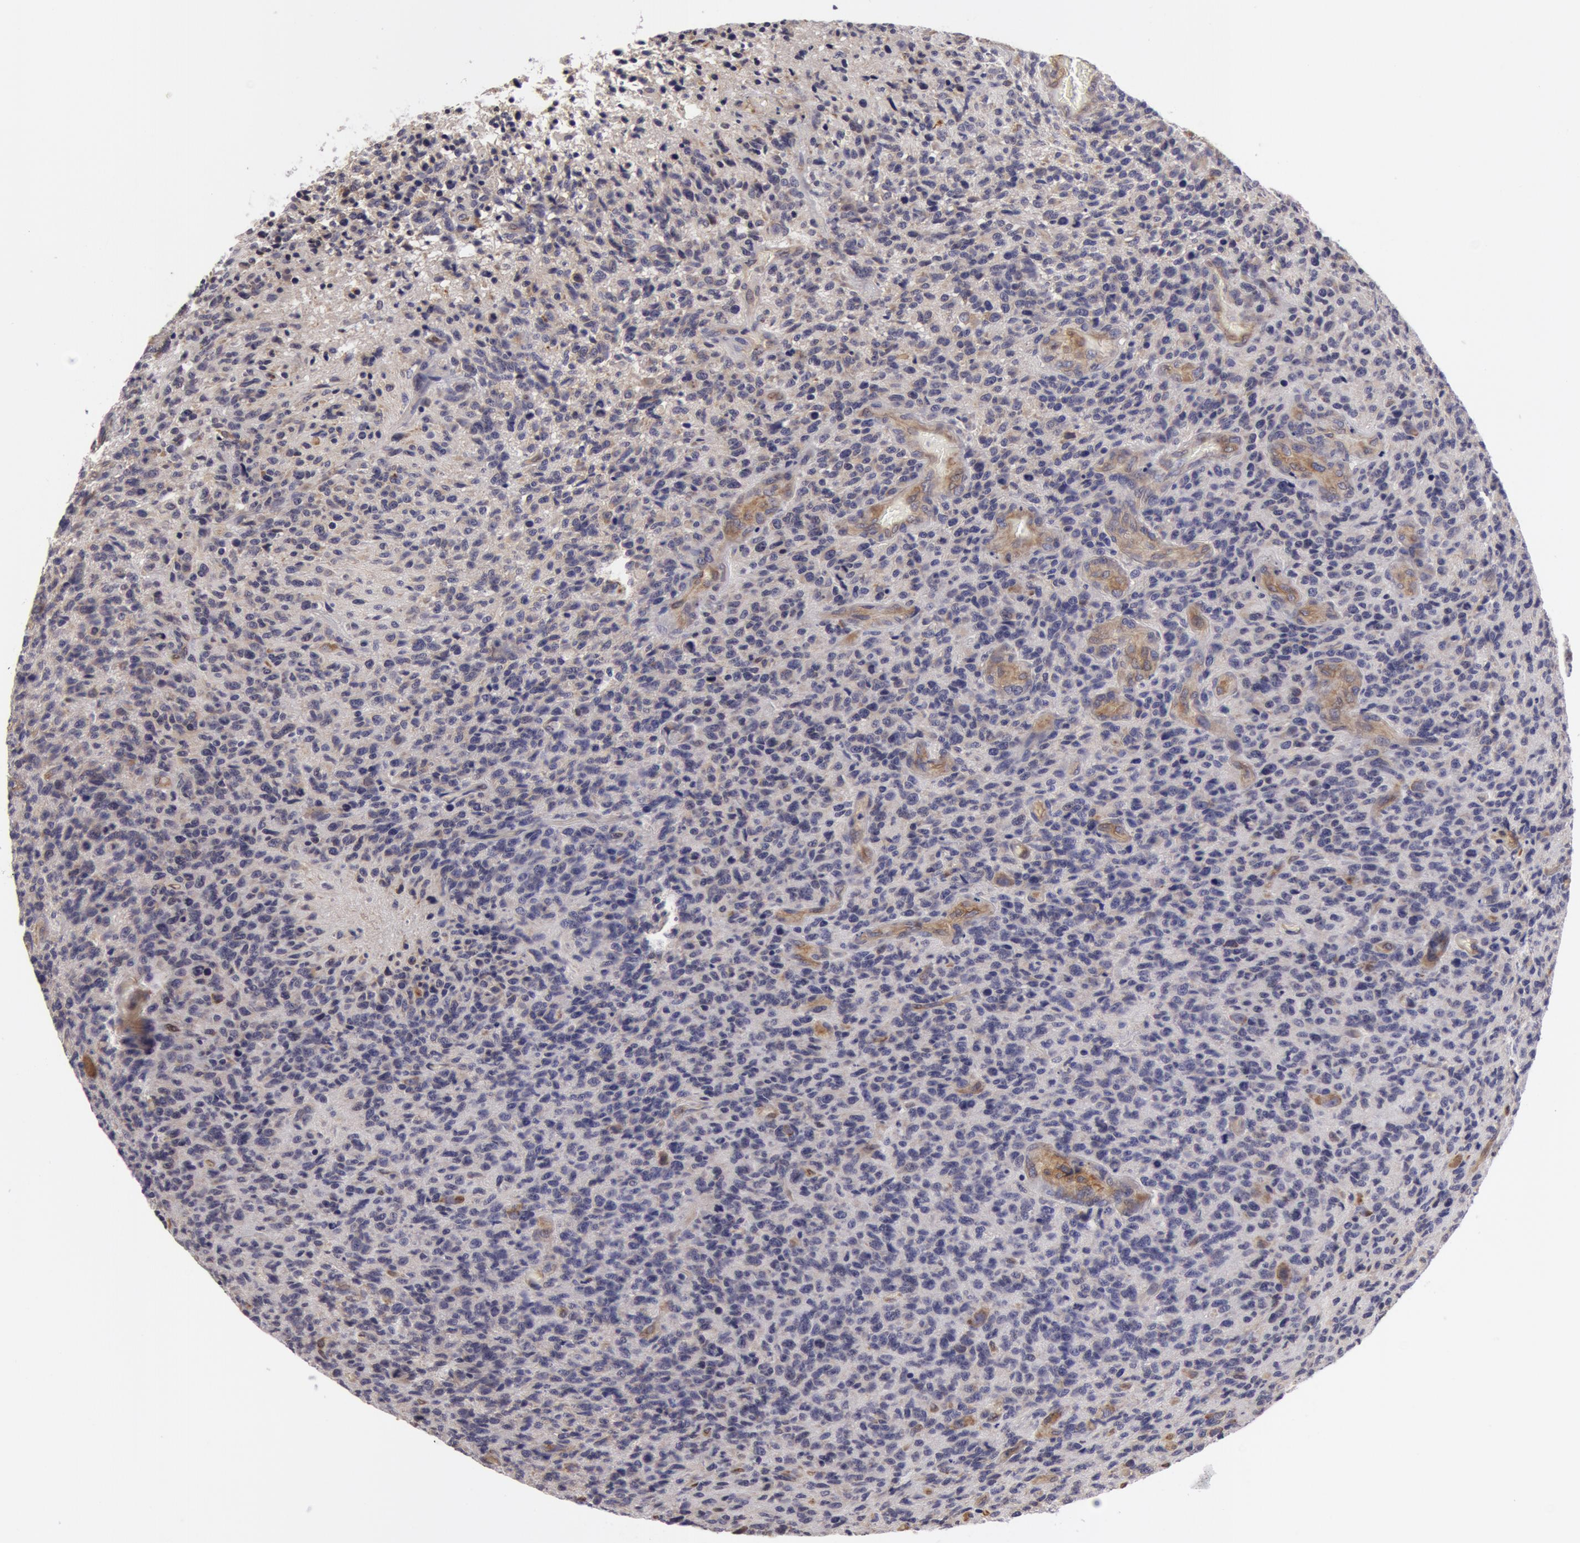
{"staining": {"intensity": "weak", "quantity": "<25%", "location": "cytoplasmic/membranous"}, "tissue": "glioma", "cell_type": "Tumor cells", "image_type": "cancer", "snomed": [{"axis": "morphology", "description": "Glioma, malignant, High grade"}, {"axis": "topography", "description": "Brain"}], "caption": "Protein analysis of glioma exhibits no significant positivity in tumor cells. Nuclei are stained in blue.", "gene": "IL23A", "patient": {"sex": "male", "age": 36}}